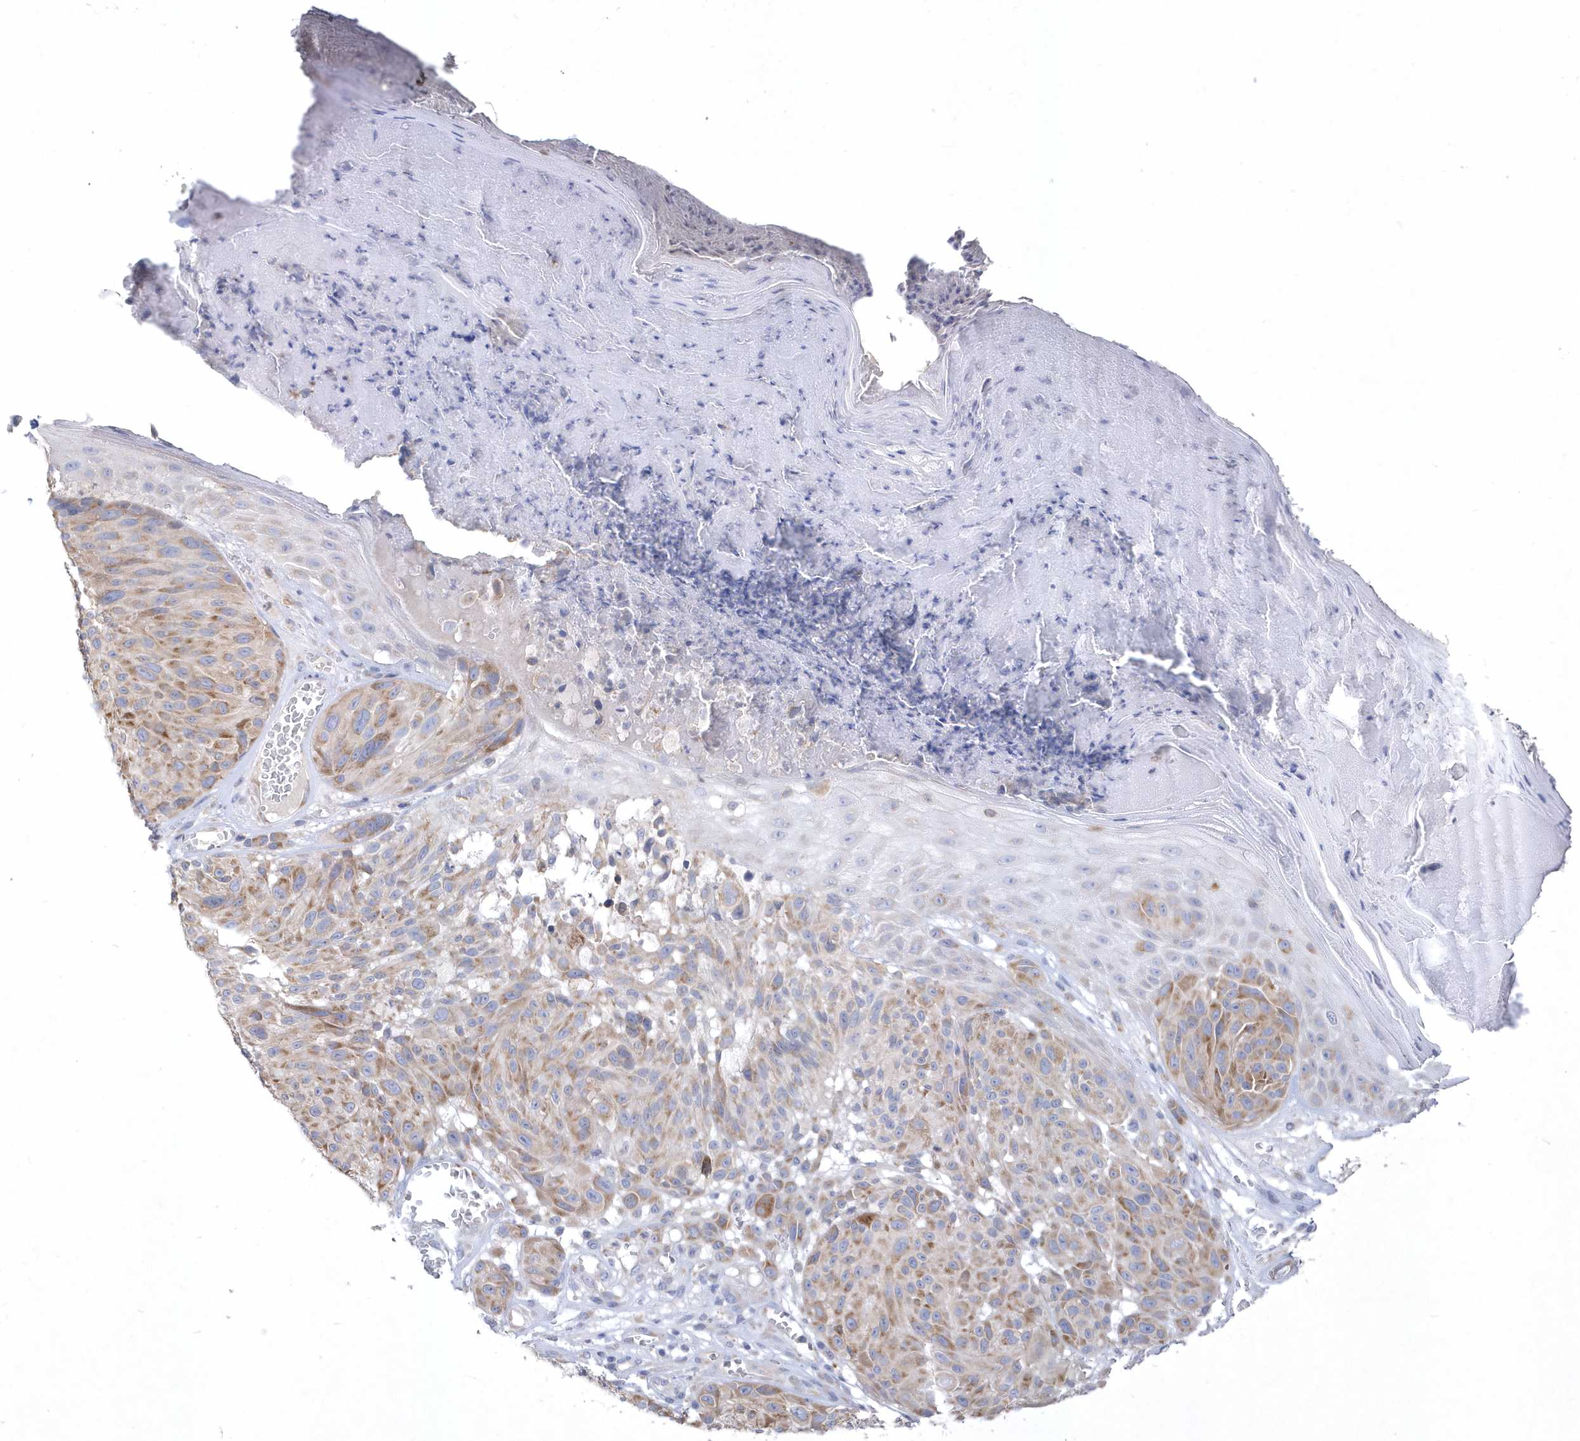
{"staining": {"intensity": "moderate", "quantity": ">75%", "location": "cytoplasmic/membranous"}, "tissue": "melanoma", "cell_type": "Tumor cells", "image_type": "cancer", "snomed": [{"axis": "morphology", "description": "Malignant melanoma, NOS"}, {"axis": "topography", "description": "Skin"}], "caption": "Melanoma stained with a protein marker shows moderate staining in tumor cells.", "gene": "DGAT1", "patient": {"sex": "male", "age": 83}}